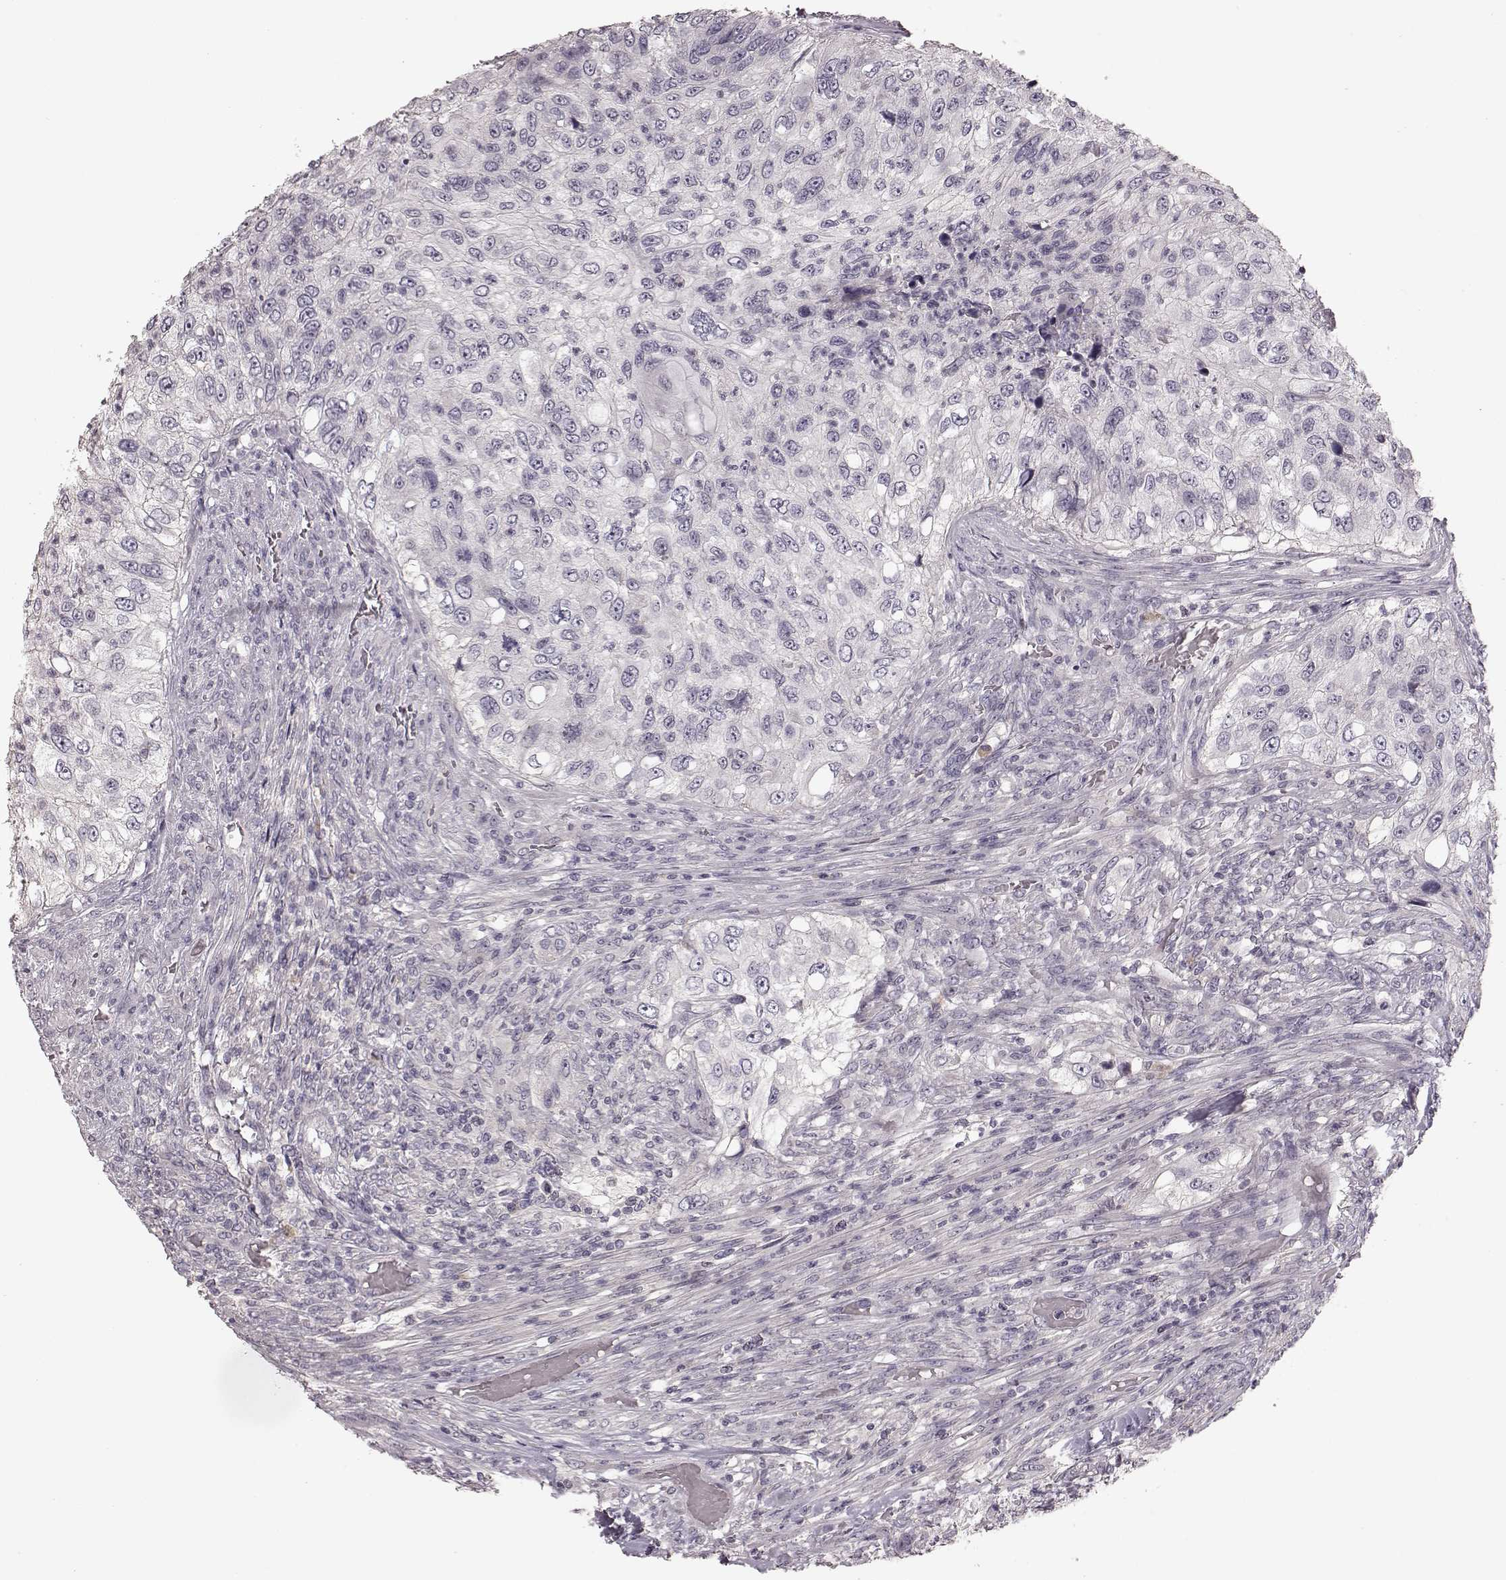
{"staining": {"intensity": "negative", "quantity": "none", "location": "none"}, "tissue": "urothelial cancer", "cell_type": "Tumor cells", "image_type": "cancer", "snomed": [{"axis": "morphology", "description": "Urothelial carcinoma, High grade"}, {"axis": "topography", "description": "Urinary bladder"}], "caption": "A micrograph of urothelial cancer stained for a protein shows no brown staining in tumor cells. Brightfield microscopy of IHC stained with DAB (3,3'-diaminobenzidine) (brown) and hematoxylin (blue), captured at high magnification.", "gene": "MIA", "patient": {"sex": "female", "age": 60}}